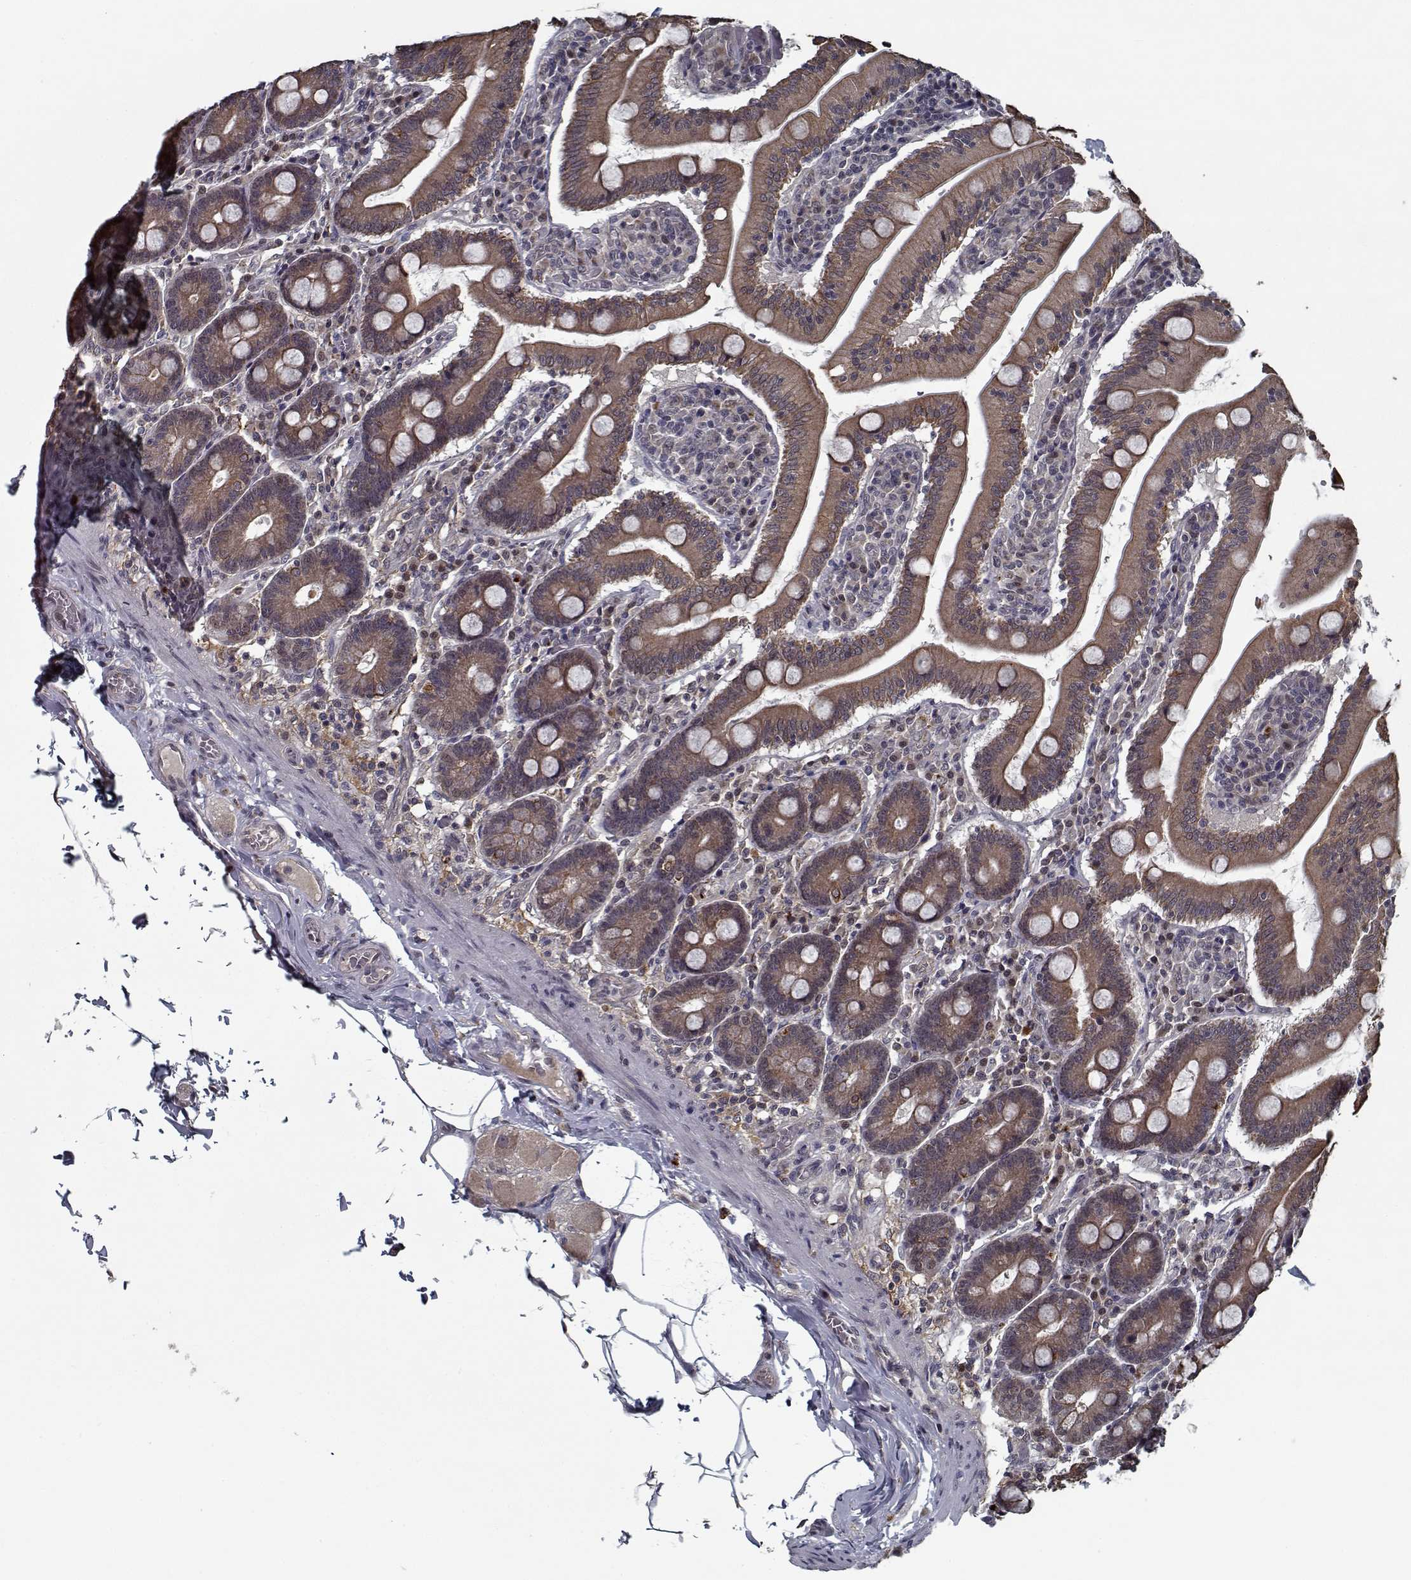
{"staining": {"intensity": "moderate", "quantity": ">75%", "location": "cytoplasmic/membranous"}, "tissue": "small intestine", "cell_type": "Glandular cells", "image_type": "normal", "snomed": [{"axis": "morphology", "description": "Normal tissue, NOS"}, {"axis": "topography", "description": "Small intestine"}], "caption": "Approximately >75% of glandular cells in unremarkable small intestine show moderate cytoplasmic/membranous protein staining as visualized by brown immunohistochemical staining.", "gene": "NLK", "patient": {"sex": "male", "age": 37}}